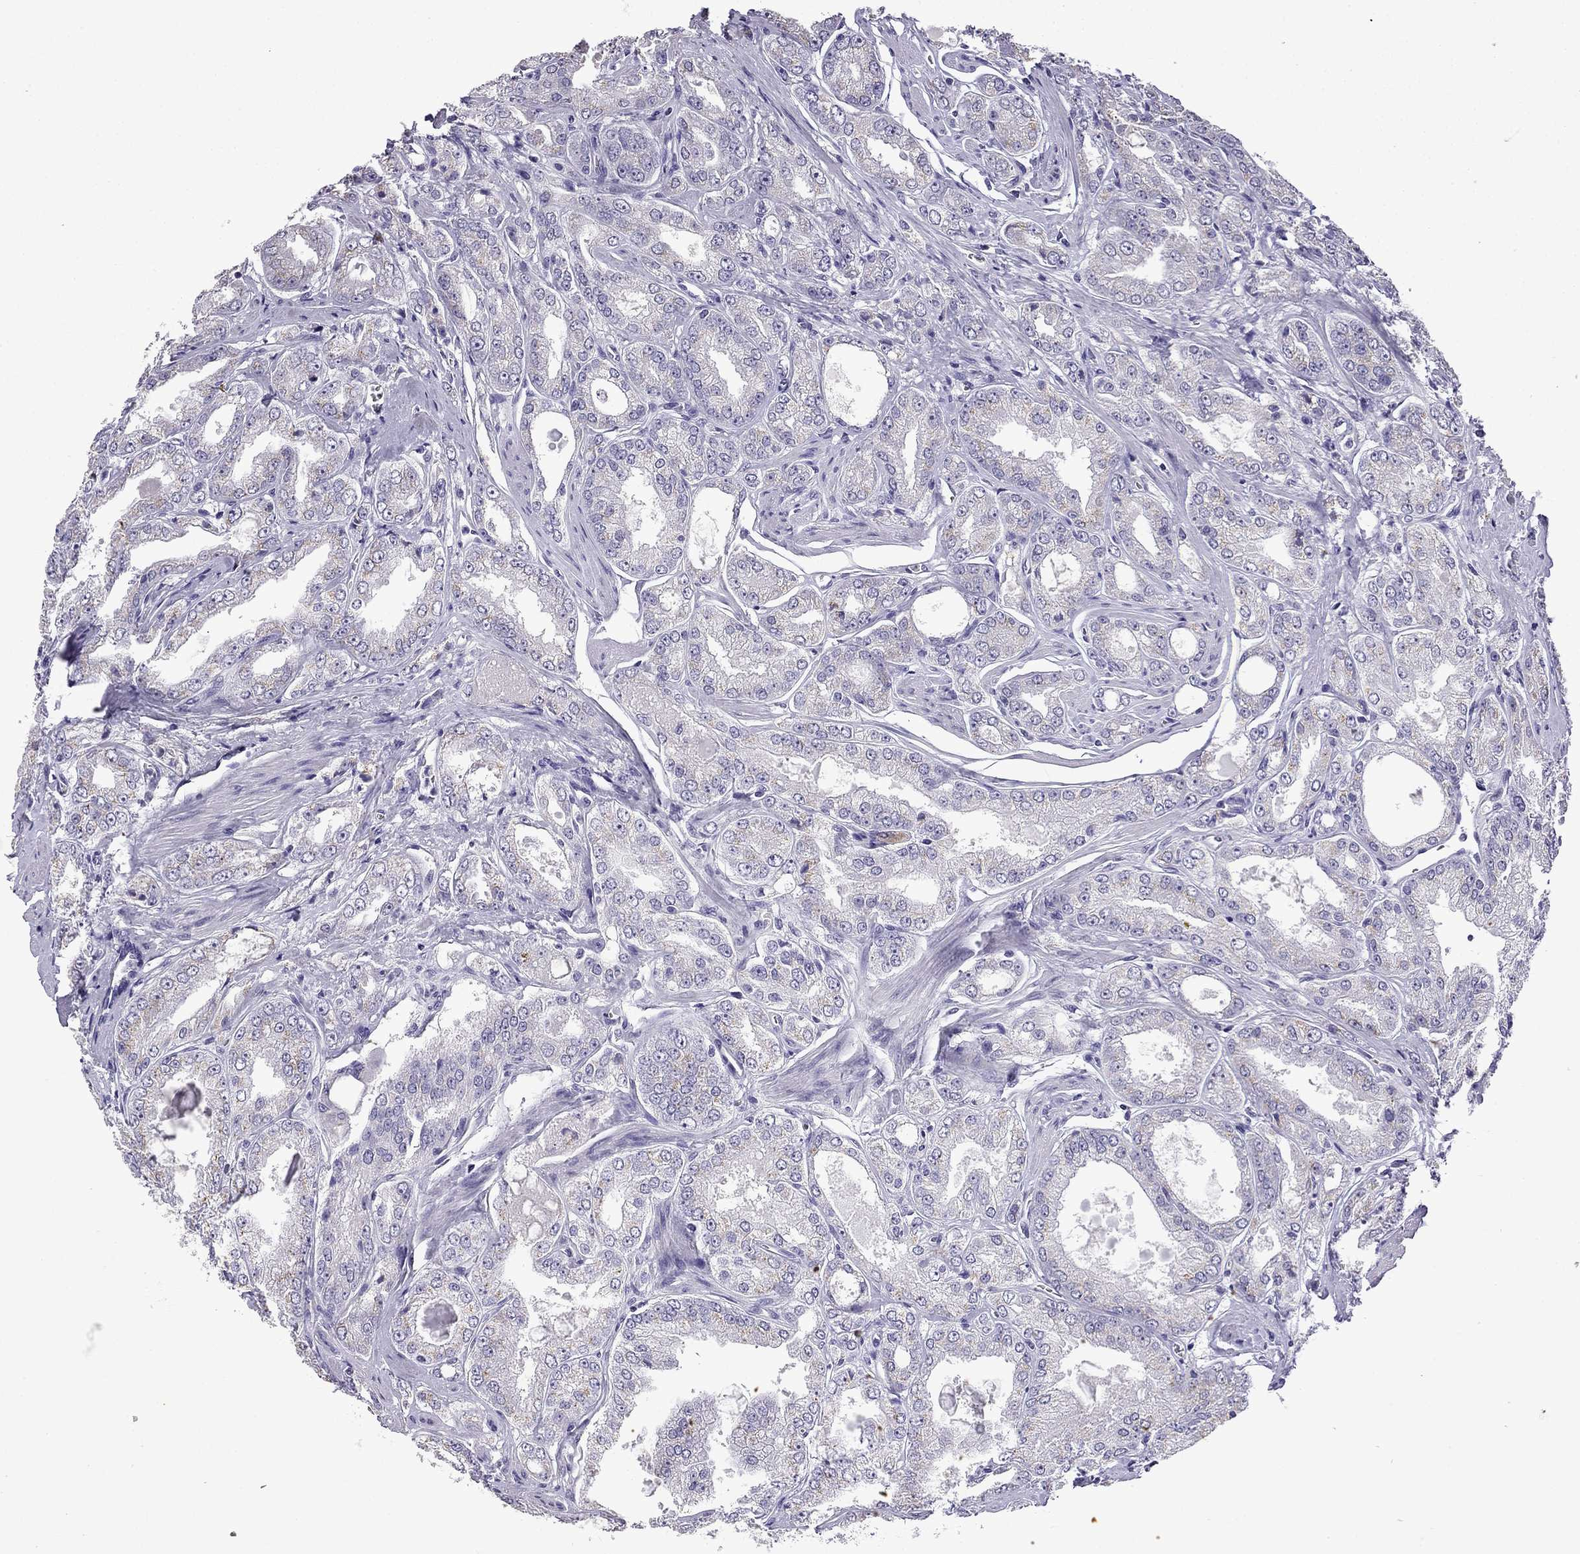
{"staining": {"intensity": "weak", "quantity": "<25%", "location": "cytoplasmic/membranous"}, "tissue": "prostate cancer", "cell_type": "Tumor cells", "image_type": "cancer", "snomed": [{"axis": "morphology", "description": "Adenocarcinoma, NOS"}, {"axis": "morphology", "description": "Adenocarcinoma, High grade"}, {"axis": "topography", "description": "Prostate"}], "caption": "IHC histopathology image of neoplastic tissue: human adenocarcinoma (high-grade) (prostate) stained with DAB reveals no significant protein staining in tumor cells.", "gene": "TTN", "patient": {"sex": "male", "age": 70}}